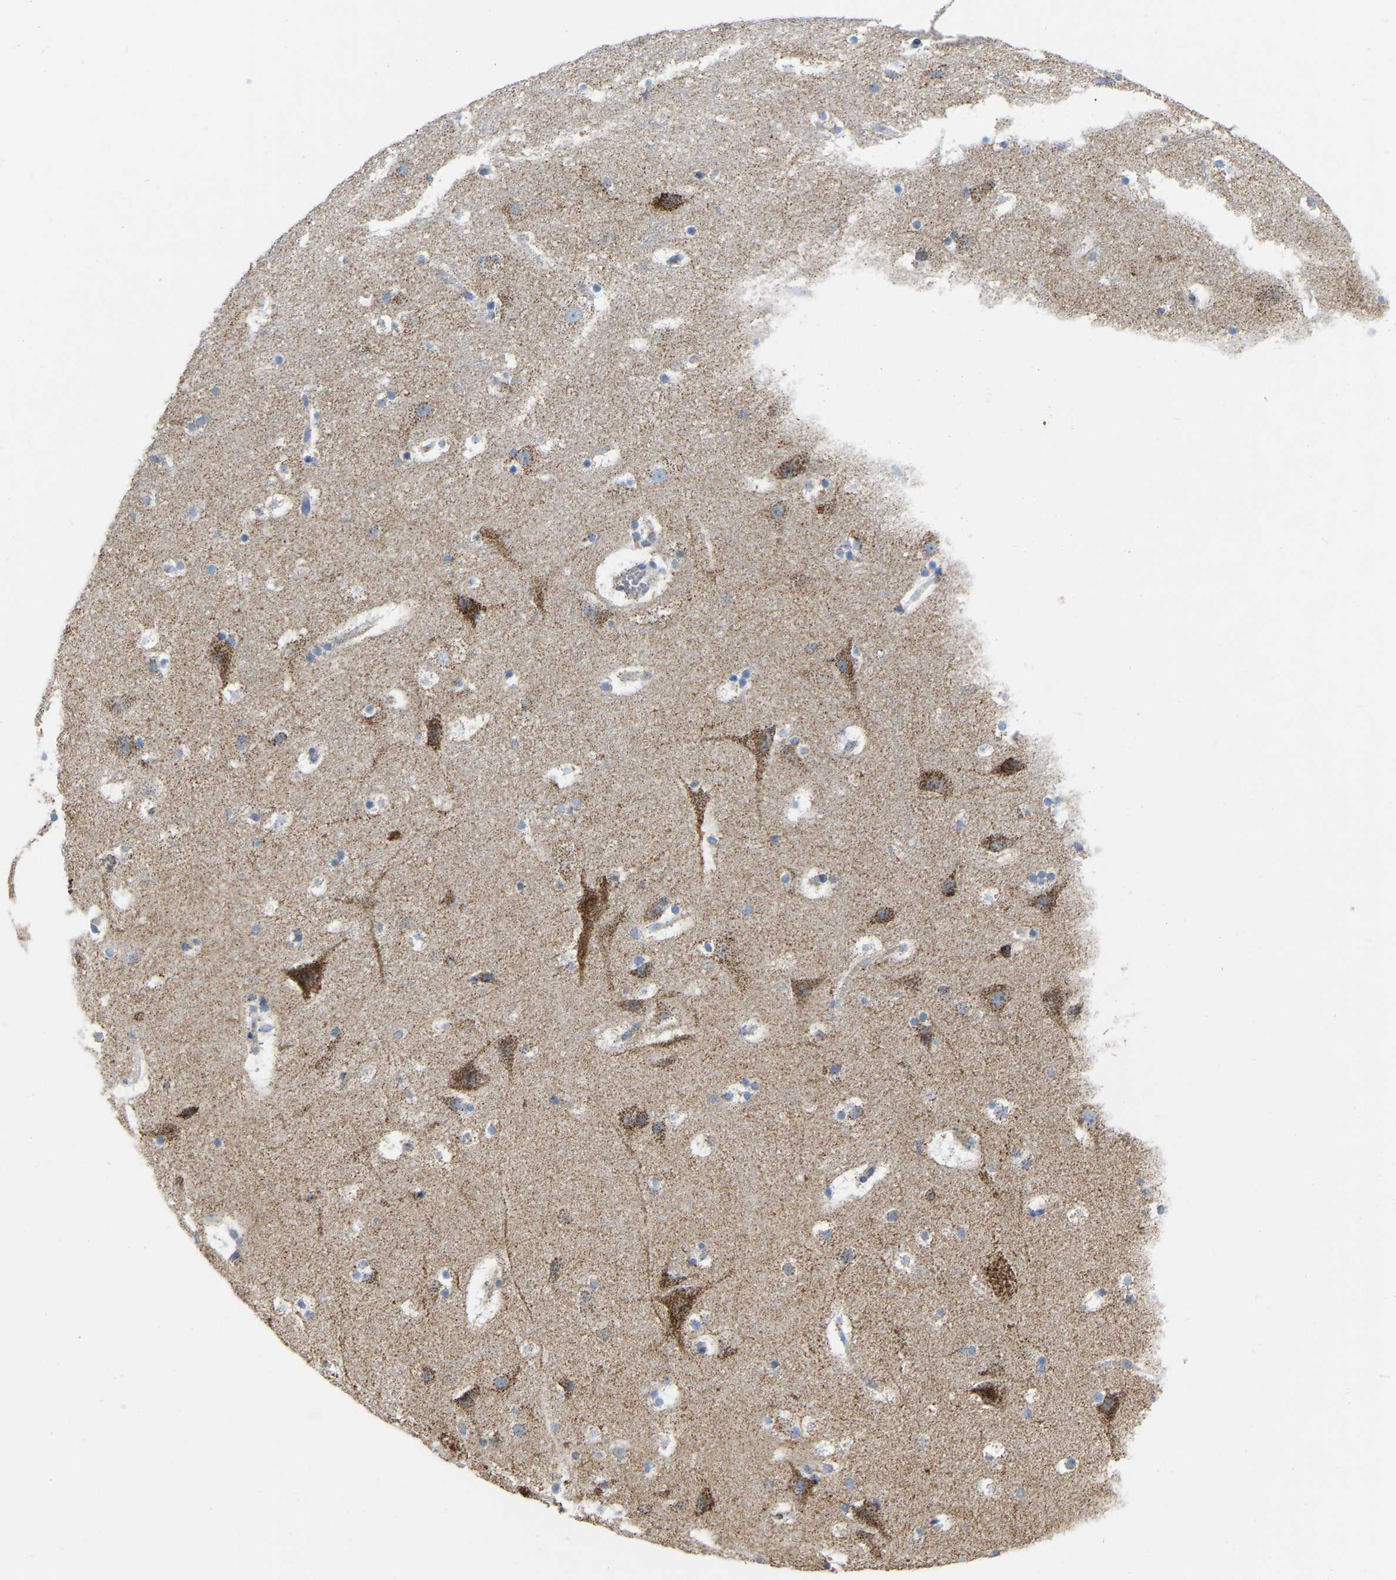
{"staining": {"intensity": "moderate", "quantity": "<25%", "location": "cytoplasmic/membranous"}, "tissue": "cerebral cortex", "cell_type": "Endothelial cells", "image_type": "normal", "snomed": [{"axis": "morphology", "description": "Normal tissue, NOS"}, {"axis": "topography", "description": "Cerebral cortex"}], "caption": "Human cerebral cortex stained with a brown dye reveals moderate cytoplasmic/membranous positive staining in about <25% of endothelial cells.", "gene": "CBLB", "patient": {"sex": "male", "age": 45}}